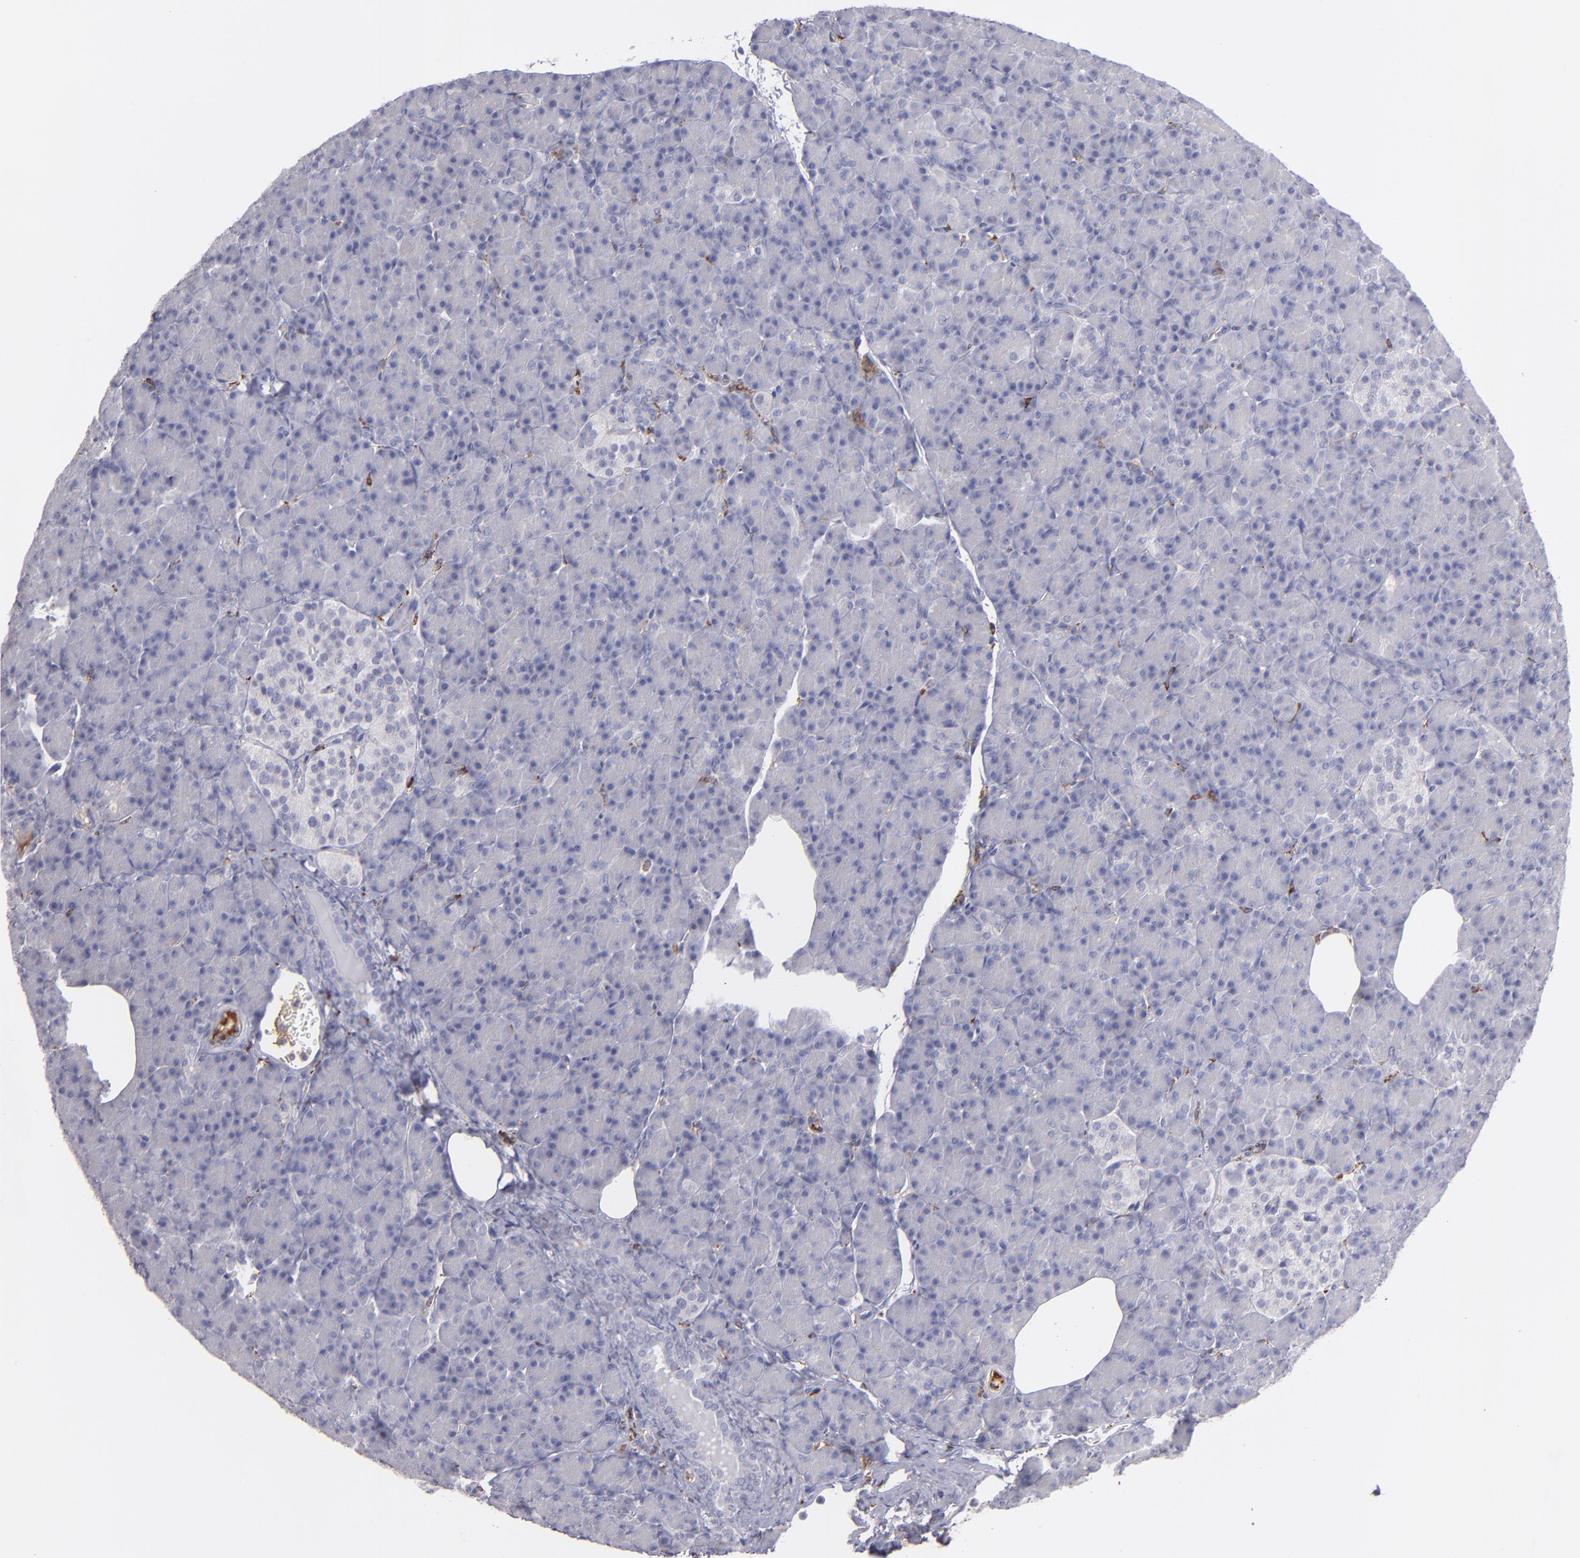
{"staining": {"intensity": "negative", "quantity": "none", "location": "none"}, "tissue": "pancreas", "cell_type": "Exocrine glandular cells", "image_type": "normal", "snomed": [{"axis": "morphology", "description": "Normal tissue, NOS"}, {"axis": "topography", "description": "Pancreas"}], "caption": "Immunohistochemistry (IHC) of benign pancreas shows no staining in exocrine glandular cells.", "gene": "C1QA", "patient": {"sex": "female", "age": 43}}